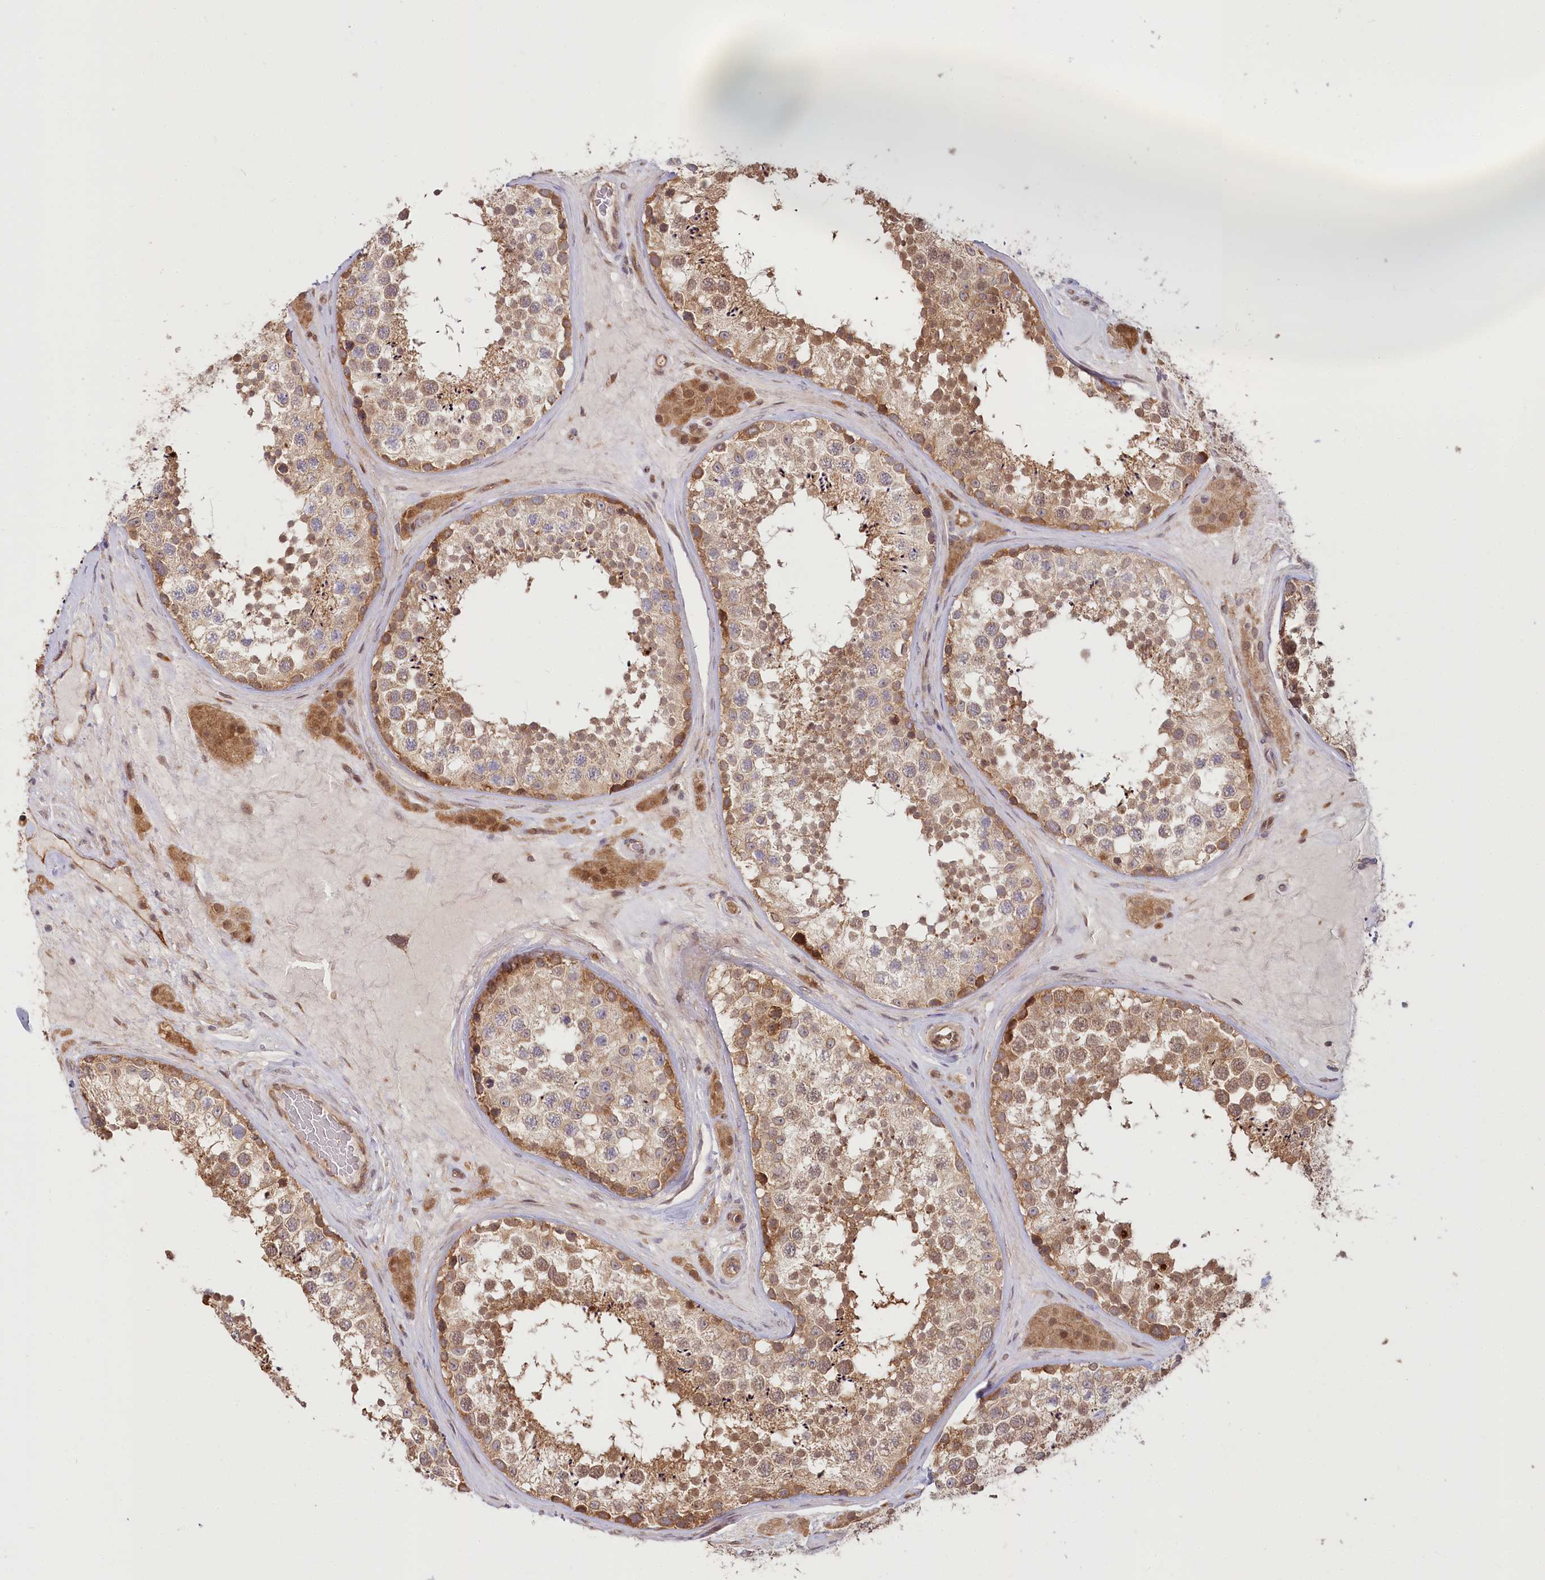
{"staining": {"intensity": "moderate", "quantity": ">75%", "location": "cytoplasmic/membranous,nuclear"}, "tissue": "testis", "cell_type": "Cells in seminiferous ducts", "image_type": "normal", "snomed": [{"axis": "morphology", "description": "Normal tissue, NOS"}, {"axis": "topography", "description": "Testis"}], "caption": "Benign testis shows moderate cytoplasmic/membranous,nuclear staining in about >75% of cells in seminiferous ducts, visualized by immunohistochemistry.", "gene": "CEP70", "patient": {"sex": "male", "age": 46}}